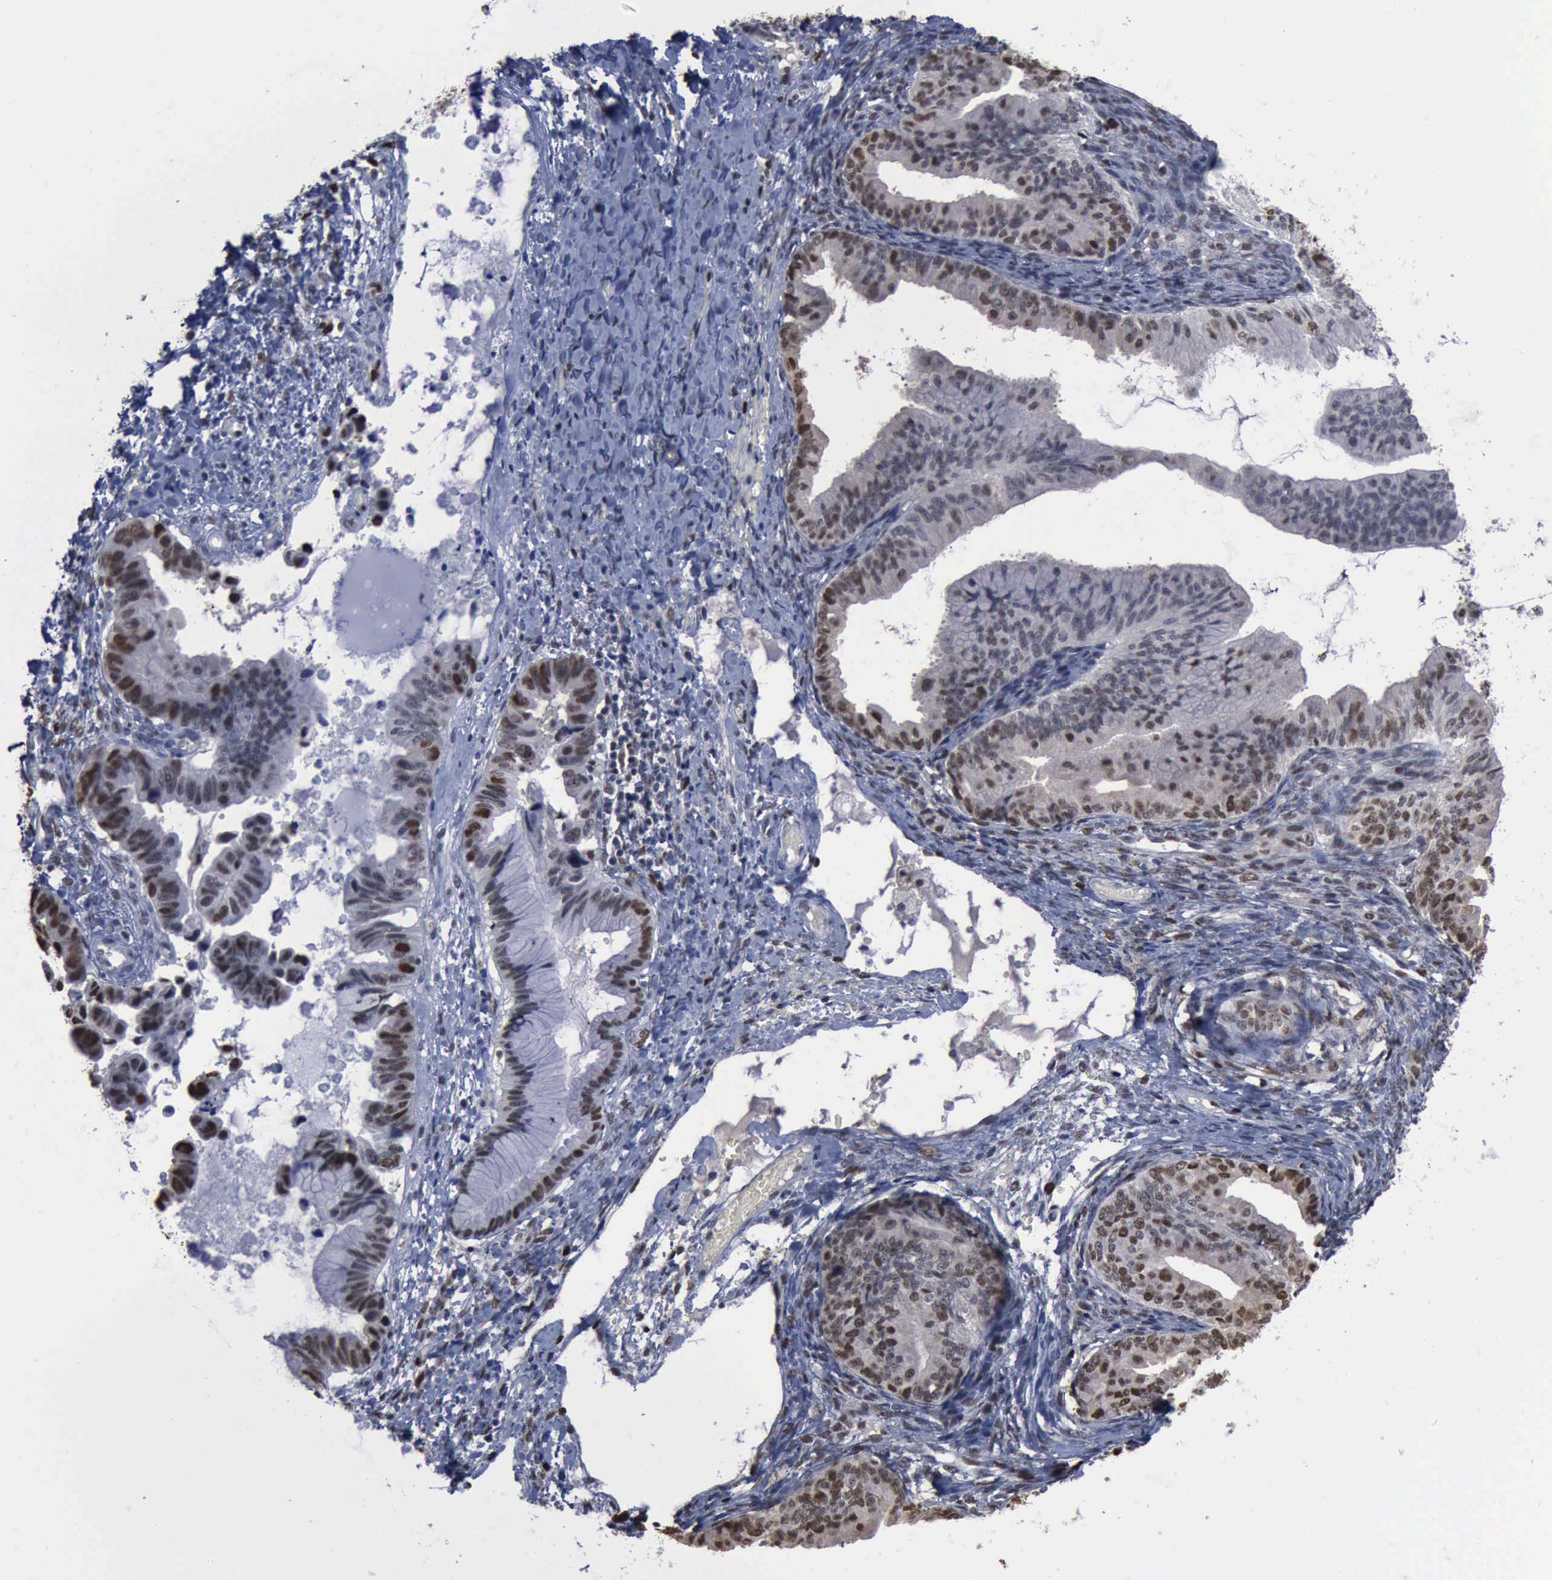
{"staining": {"intensity": "weak", "quantity": "25%-75%", "location": "nuclear"}, "tissue": "ovarian cancer", "cell_type": "Tumor cells", "image_type": "cancer", "snomed": [{"axis": "morphology", "description": "Cystadenocarcinoma, mucinous, NOS"}, {"axis": "topography", "description": "Ovary"}], "caption": "Brown immunohistochemical staining in ovarian cancer (mucinous cystadenocarcinoma) demonstrates weak nuclear positivity in approximately 25%-75% of tumor cells.", "gene": "PCNA", "patient": {"sex": "female", "age": 36}}